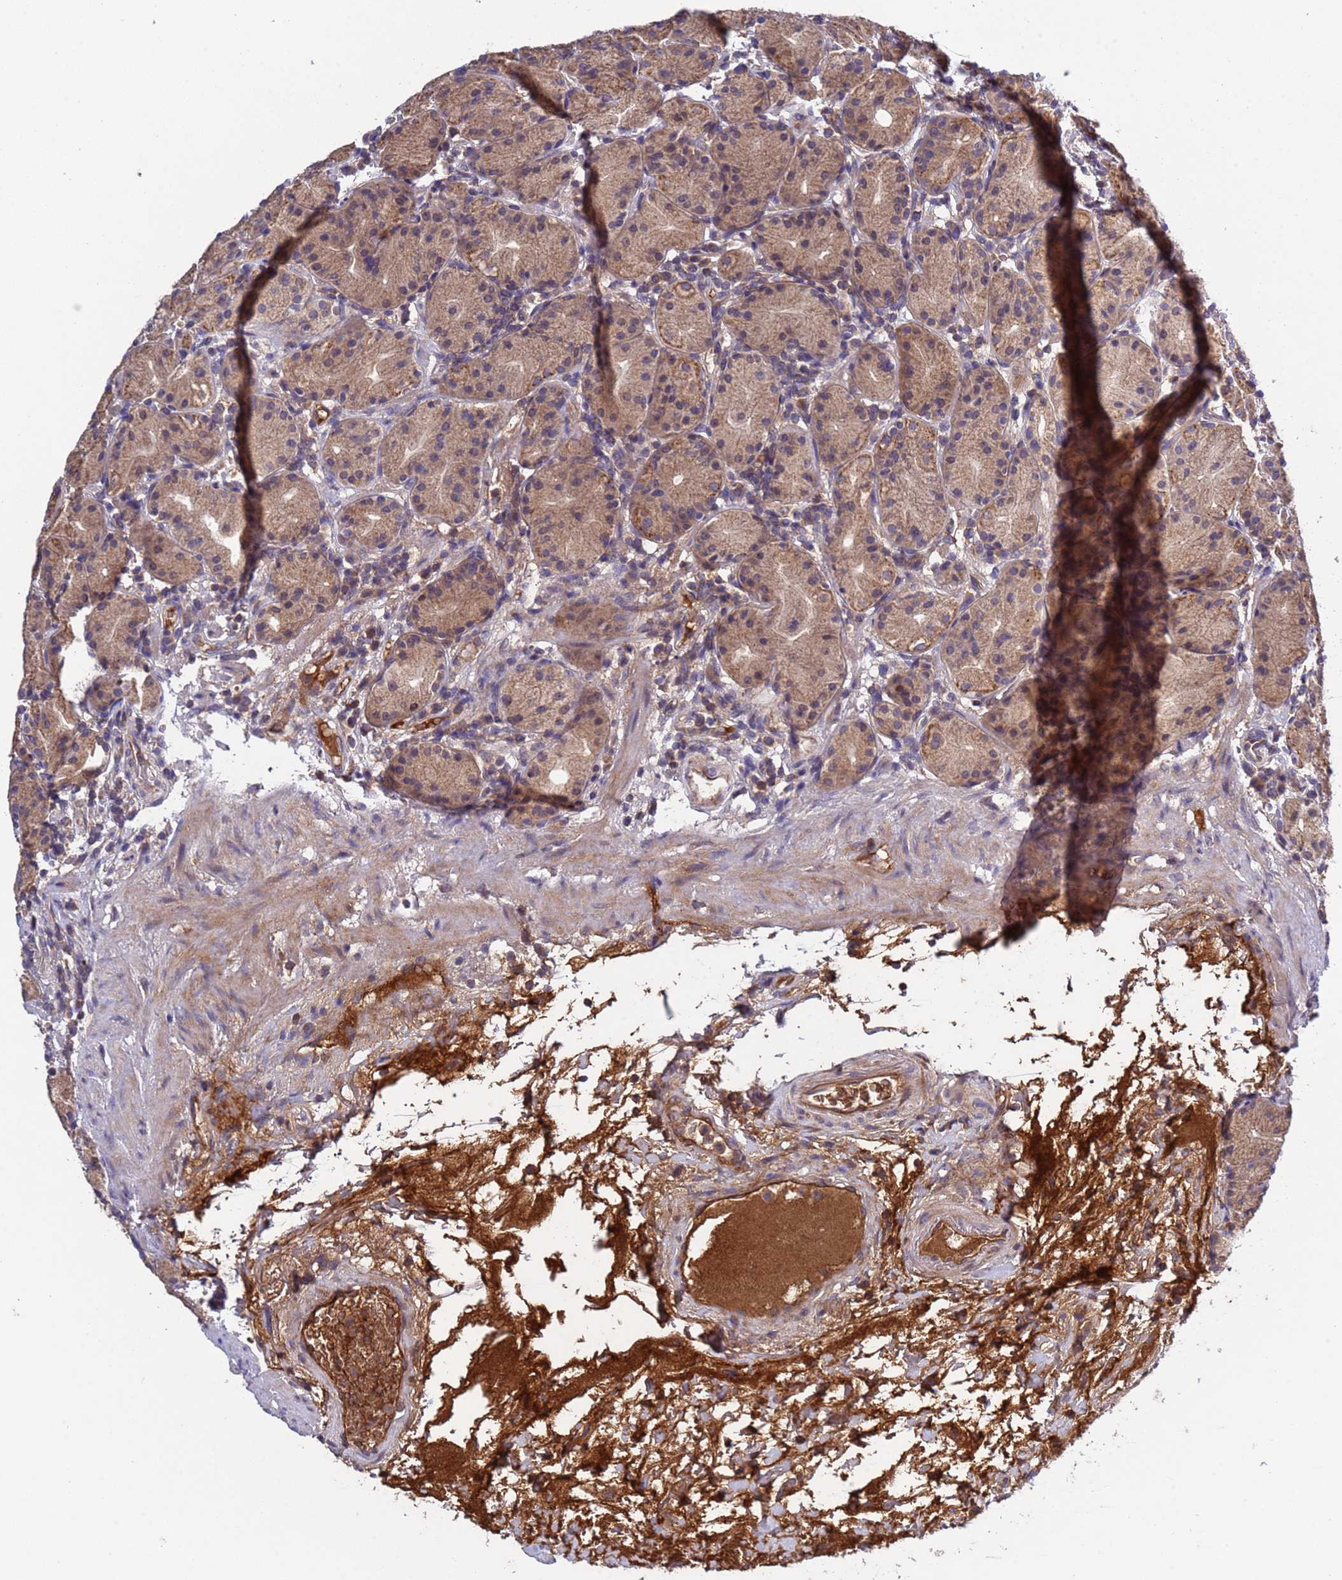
{"staining": {"intensity": "moderate", "quantity": ">75%", "location": "cytoplasmic/membranous"}, "tissue": "stomach", "cell_type": "Glandular cells", "image_type": "normal", "snomed": [{"axis": "morphology", "description": "Normal tissue, NOS"}, {"axis": "topography", "description": "Stomach"}], "caption": "Brown immunohistochemical staining in benign human stomach displays moderate cytoplasmic/membranous staining in approximately >75% of glandular cells.", "gene": "PARP16", "patient": {"sex": "female", "age": 79}}